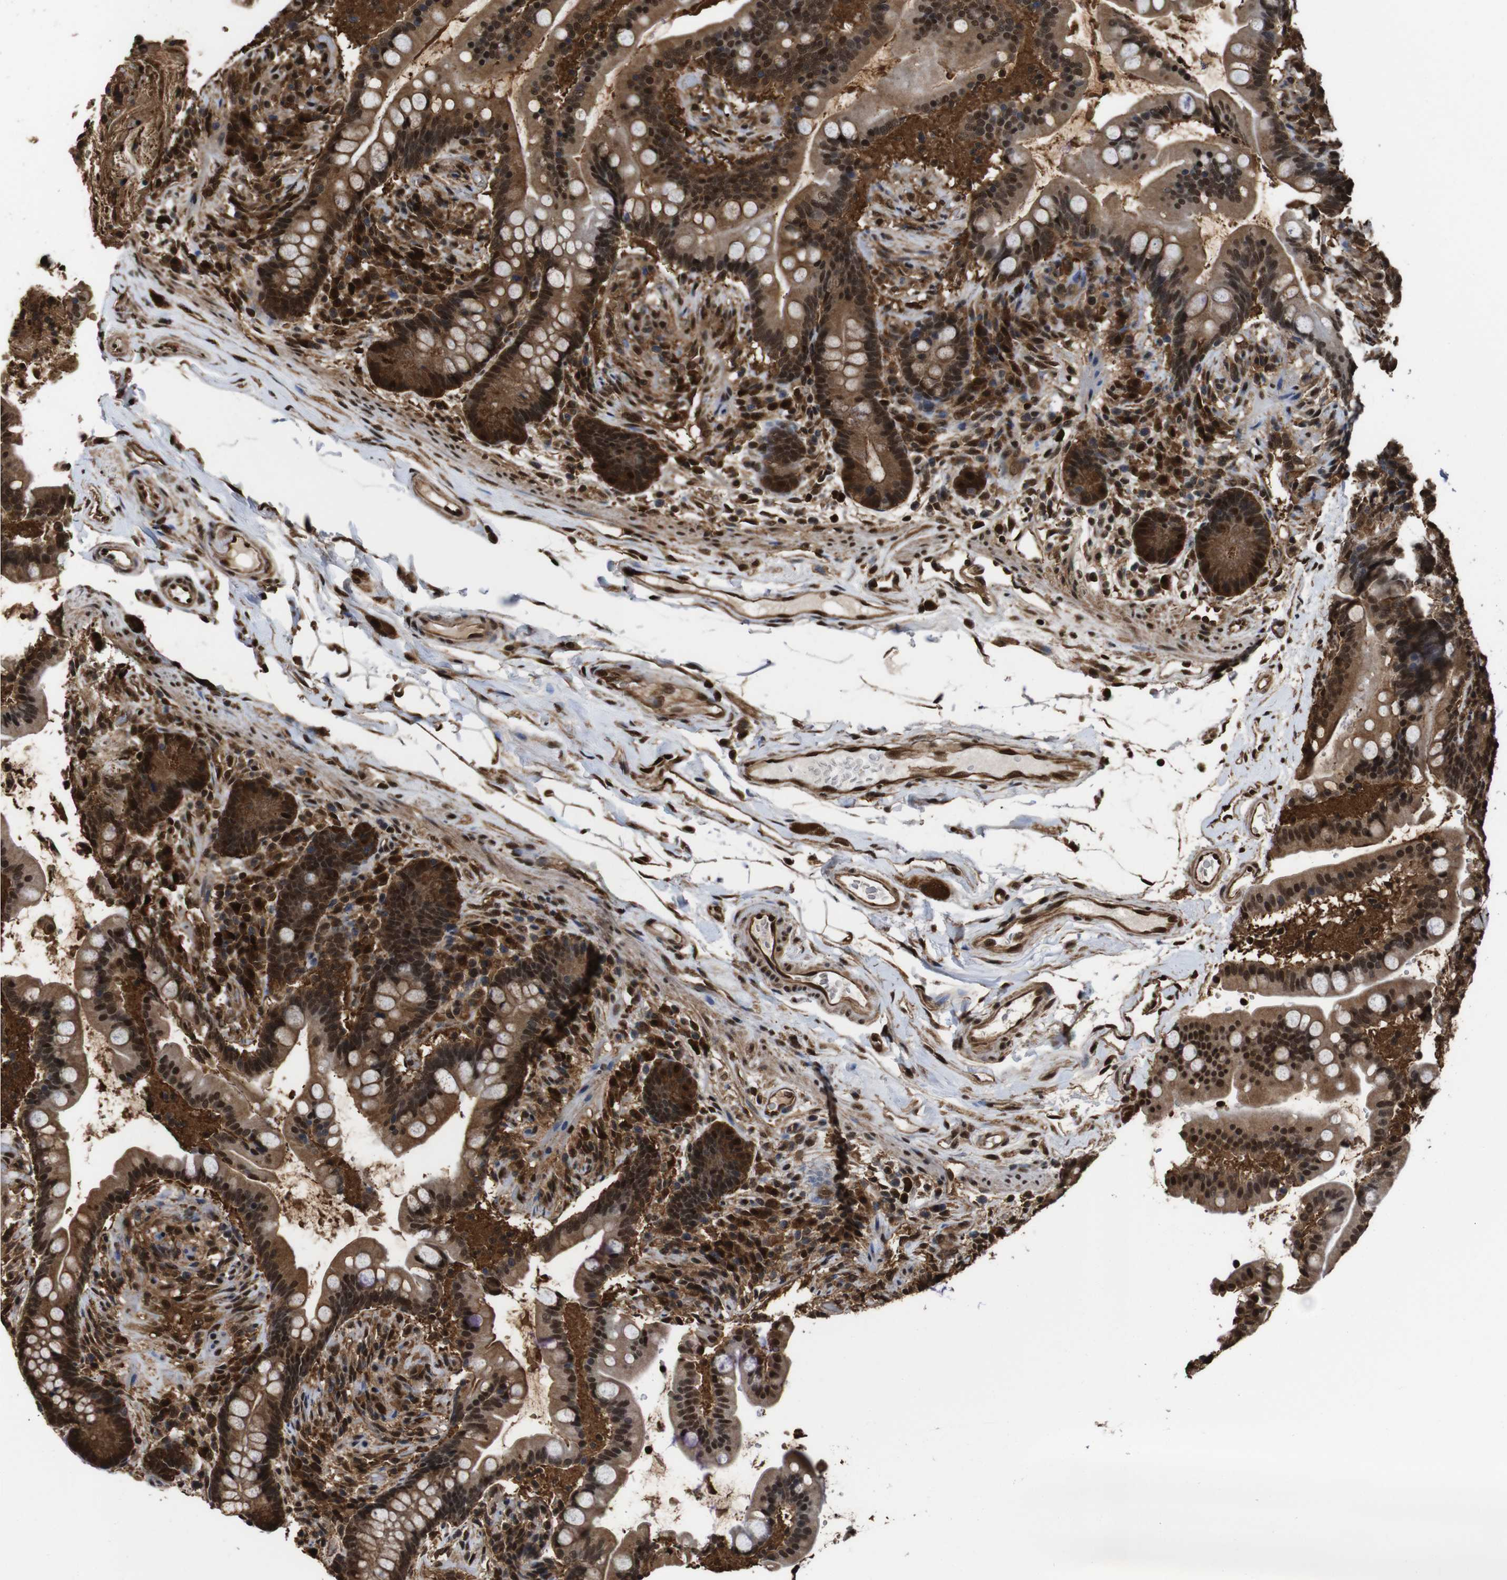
{"staining": {"intensity": "strong", "quantity": ">75%", "location": "cytoplasmic/membranous,nuclear"}, "tissue": "colon", "cell_type": "Endothelial cells", "image_type": "normal", "snomed": [{"axis": "morphology", "description": "Normal tissue, NOS"}, {"axis": "topography", "description": "Colon"}], "caption": "Approximately >75% of endothelial cells in benign human colon exhibit strong cytoplasmic/membranous,nuclear protein positivity as visualized by brown immunohistochemical staining.", "gene": "VCP", "patient": {"sex": "male", "age": 73}}